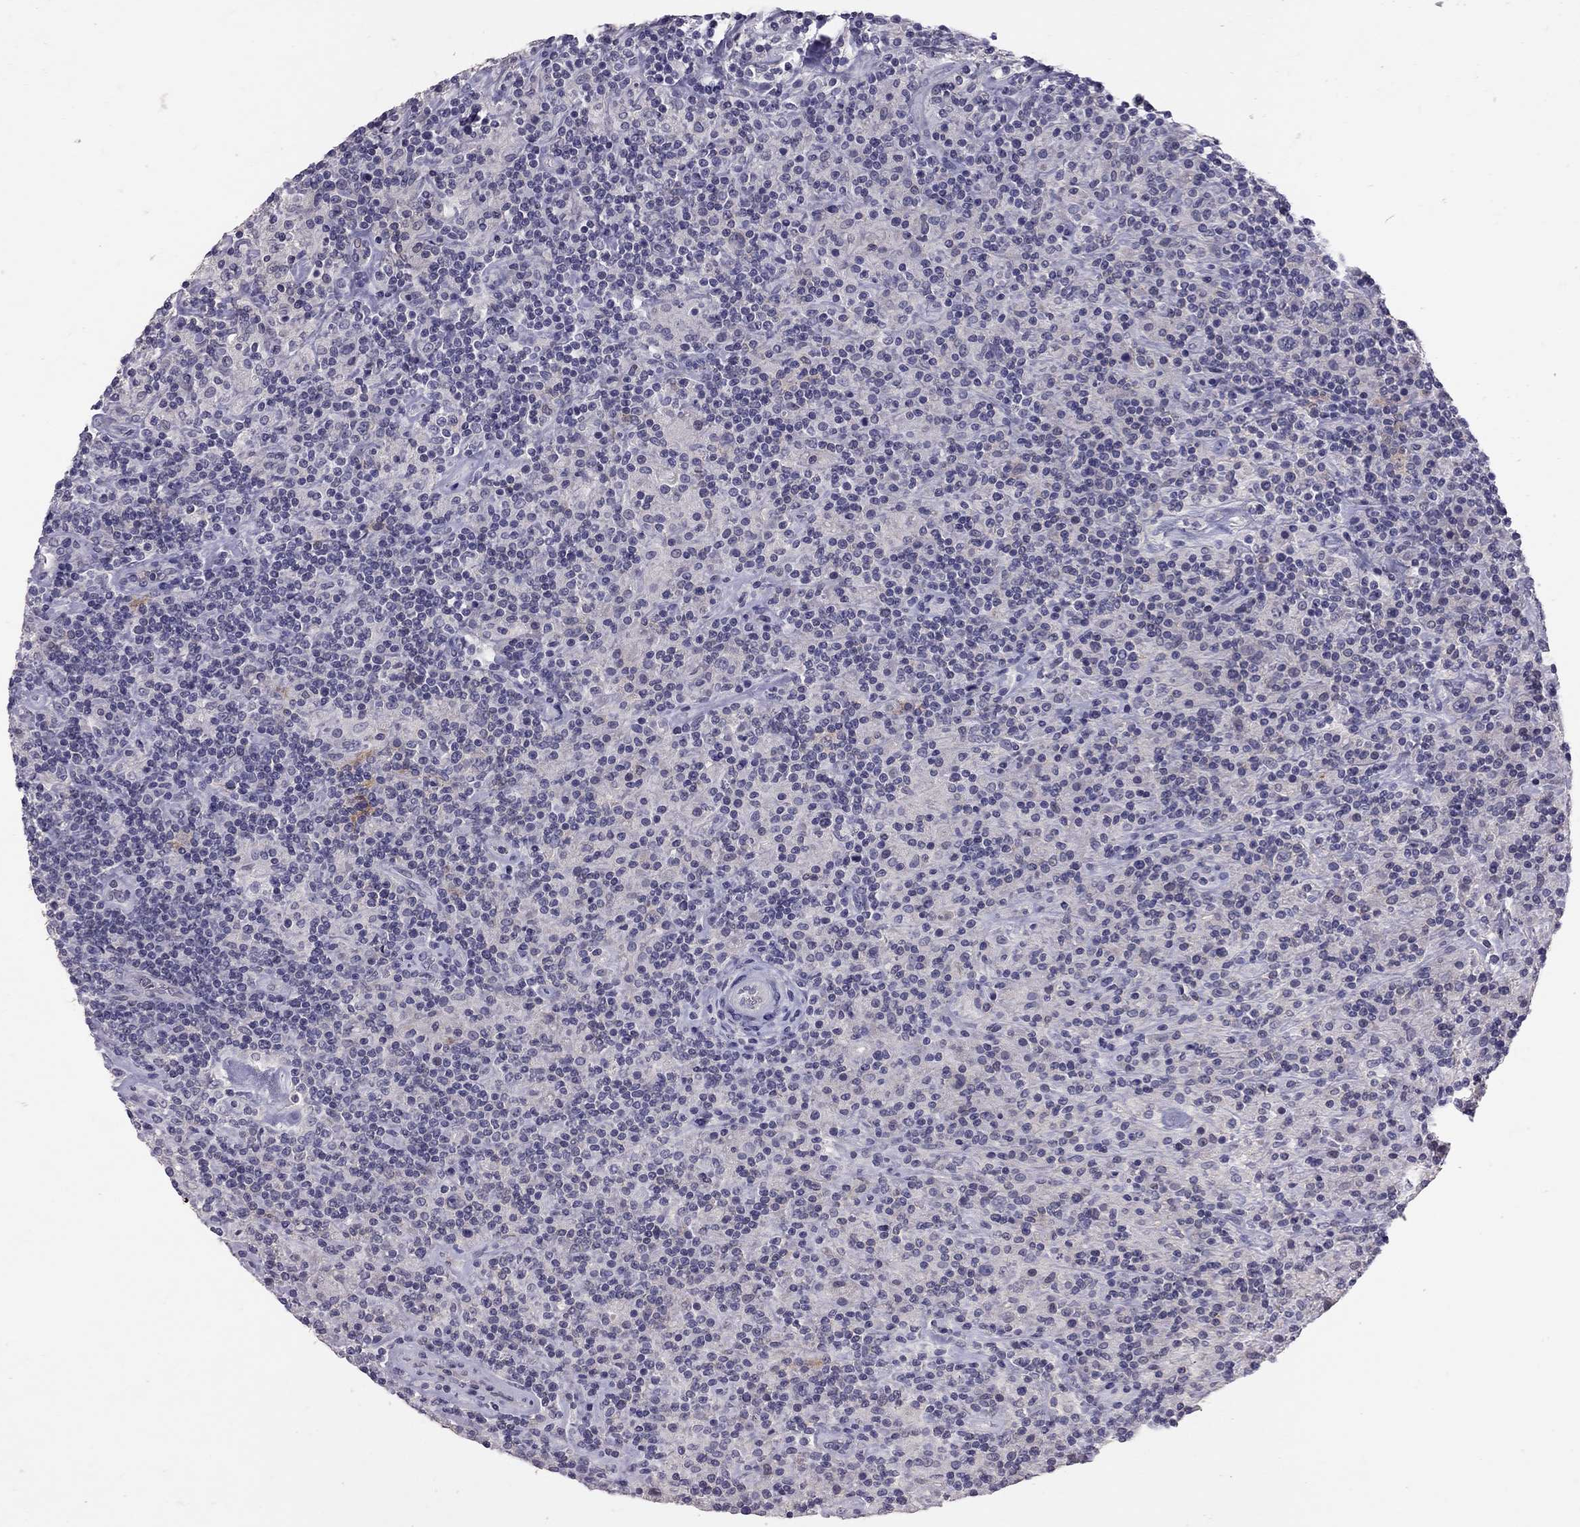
{"staining": {"intensity": "negative", "quantity": "none", "location": "none"}, "tissue": "lymphoma", "cell_type": "Tumor cells", "image_type": "cancer", "snomed": [{"axis": "morphology", "description": "Hodgkin's disease, NOS"}, {"axis": "topography", "description": "Lymph node"}], "caption": "Hodgkin's disease stained for a protein using immunohistochemistry displays no positivity tumor cells.", "gene": "ADORA2A", "patient": {"sex": "male", "age": 70}}